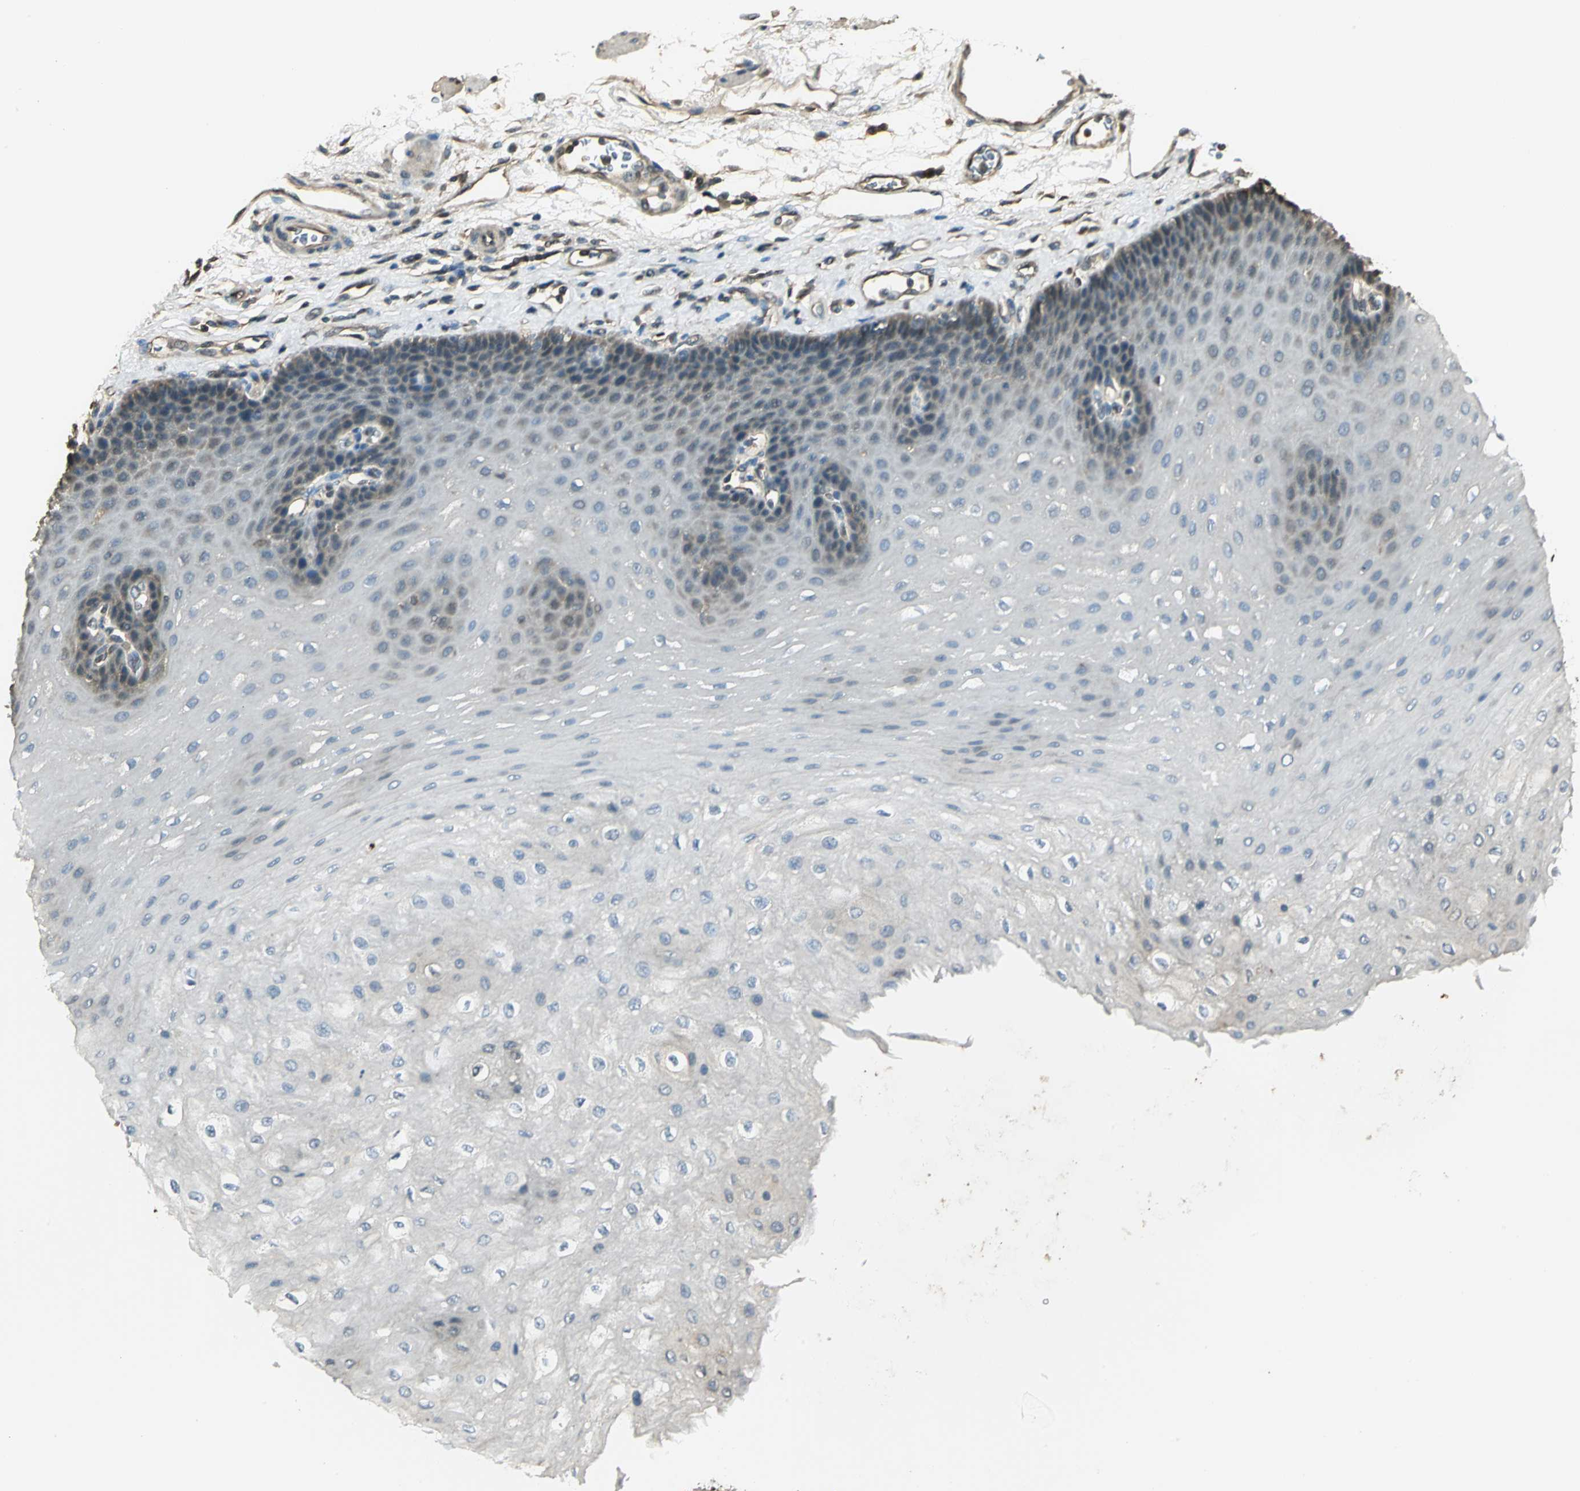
{"staining": {"intensity": "moderate", "quantity": "<25%", "location": "cytoplasmic/membranous"}, "tissue": "esophagus", "cell_type": "Squamous epithelial cells", "image_type": "normal", "snomed": [{"axis": "morphology", "description": "Normal tissue, NOS"}, {"axis": "topography", "description": "Esophagus"}], "caption": "Moderate cytoplasmic/membranous protein staining is appreciated in approximately <25% of squamous epithelial cells in esophagus.", "gene": "PARK7", "patient": {"sex": "female", "age": 72}}